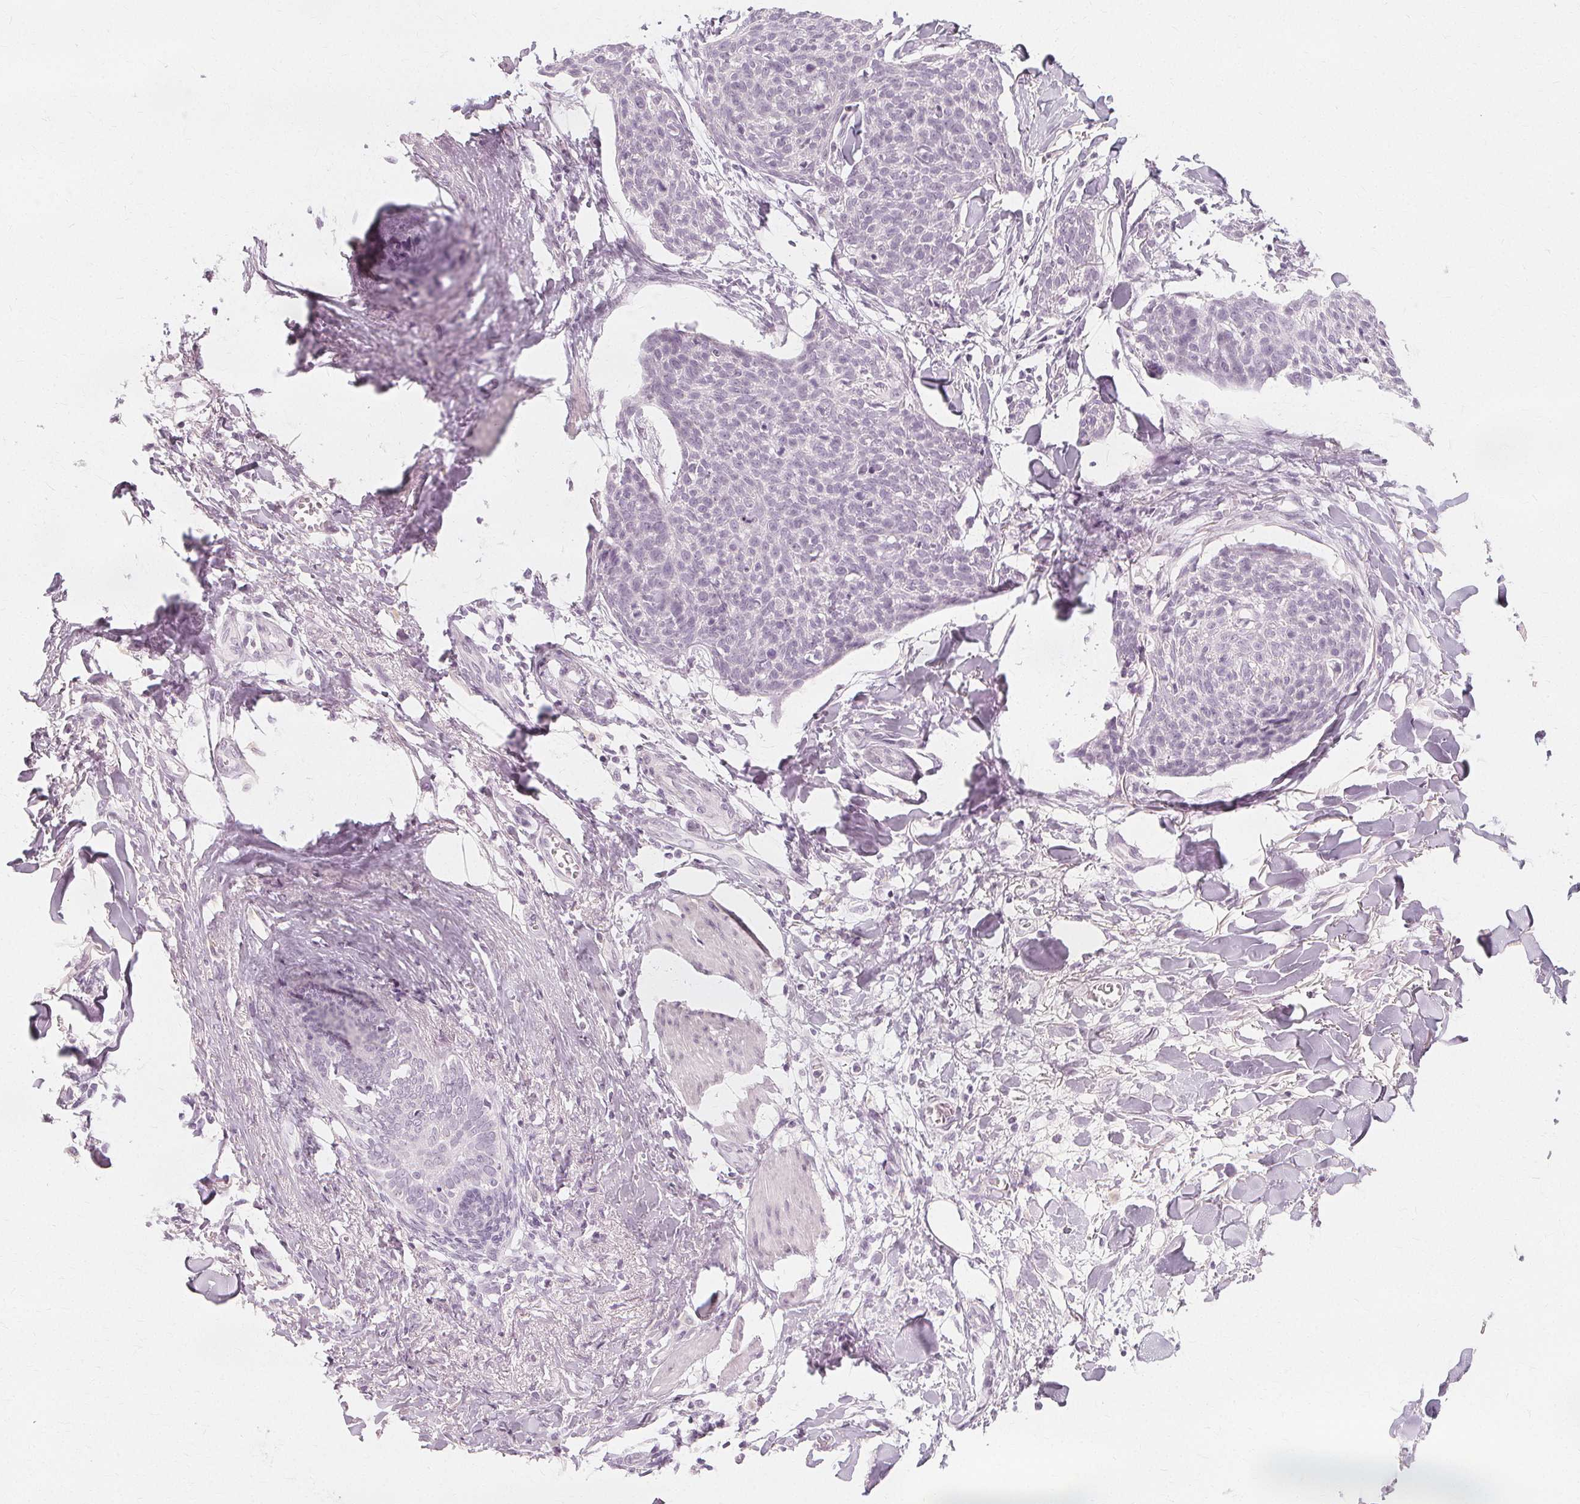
{"staining": {"intensity": "negative", "quantity": "none", "location": "none"}, "tissue": "skin cancer", "cell_type": "Tumor cells", "image_type": "cancer", "snomed": [{"axis": "morphology", "description": "Squamous cell carcinoma, NOS"}, {"axis": "topography", "description": "Skin"}, {"axis": "topography", "description": "Vulva"}], "caption": "Immunohistochemistry histopathology image of neoplastic tissue: human squamous cell carcinoma (skin) stained with DAB (3,3'-diaminobenzidine) displays no significant protein staining in tumor cells.", "gene": "NXPE1", "patient": {"sex": "female", "age": 75}}